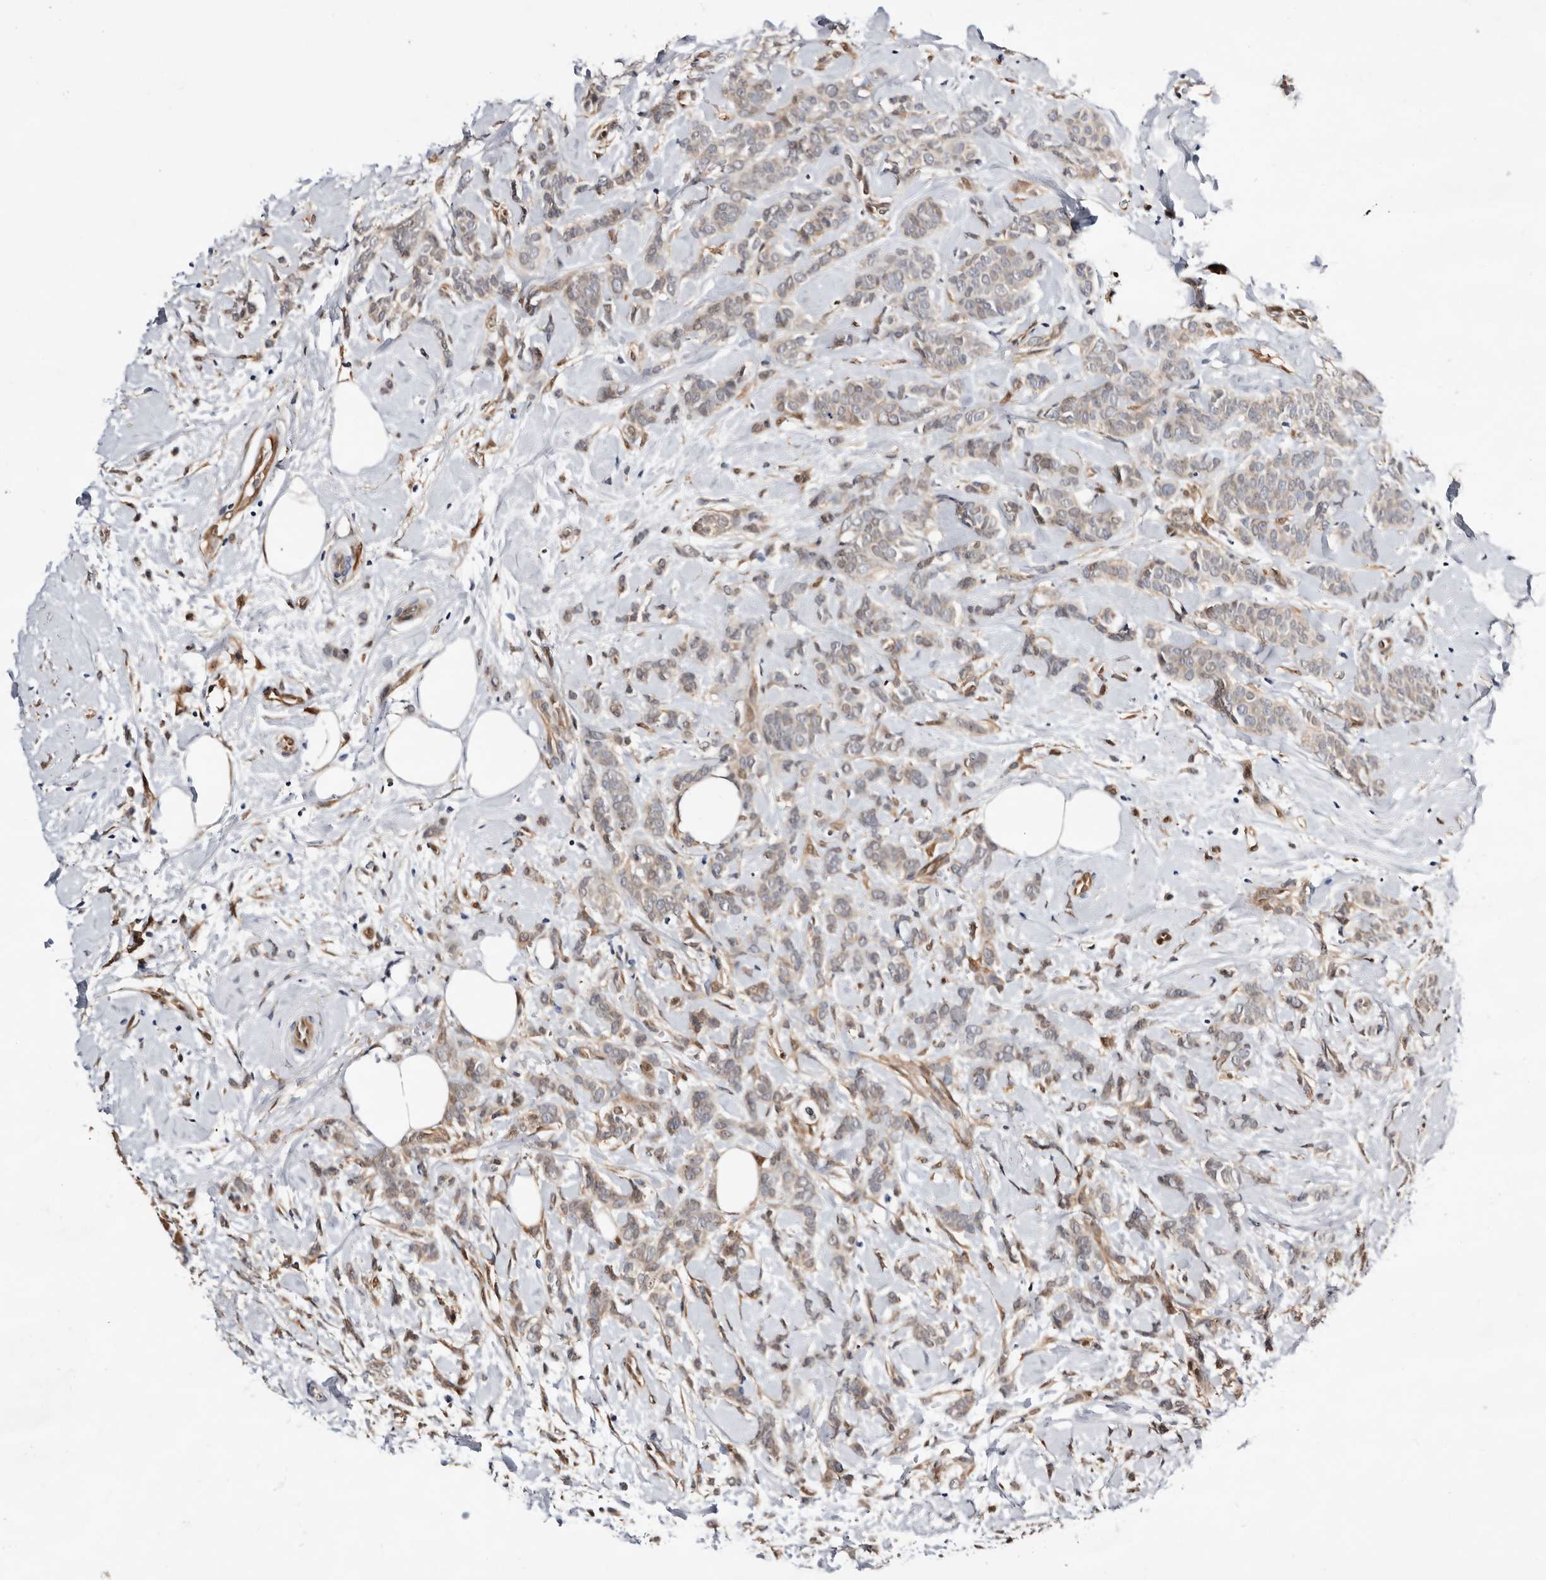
{"staining": {"intensity": "weak", "quantity": "25%-75%", "location": "cytoplasmic/membranous"}, "tissue": "breast cancer", "cell_type": "Tumor cells", "image_type": "cancer", "snomed": [{"axis": "morphology", "description": "Lobular carcinoma, in situ"}, {"axis": "morphology", "description": "Lobular carcinoma"}, {"axis": "topography", "description": "Breast"}], "caption": "A photomicrograph showing weak cytoplasmic/membranous positivity in approximately 25%-75% of tumor cells in breast lobular carcinoma, as visualized by brown immunohistochemical staining.", "gene": "TP53I3", "patient": {"sex": "female", "age": 41}}